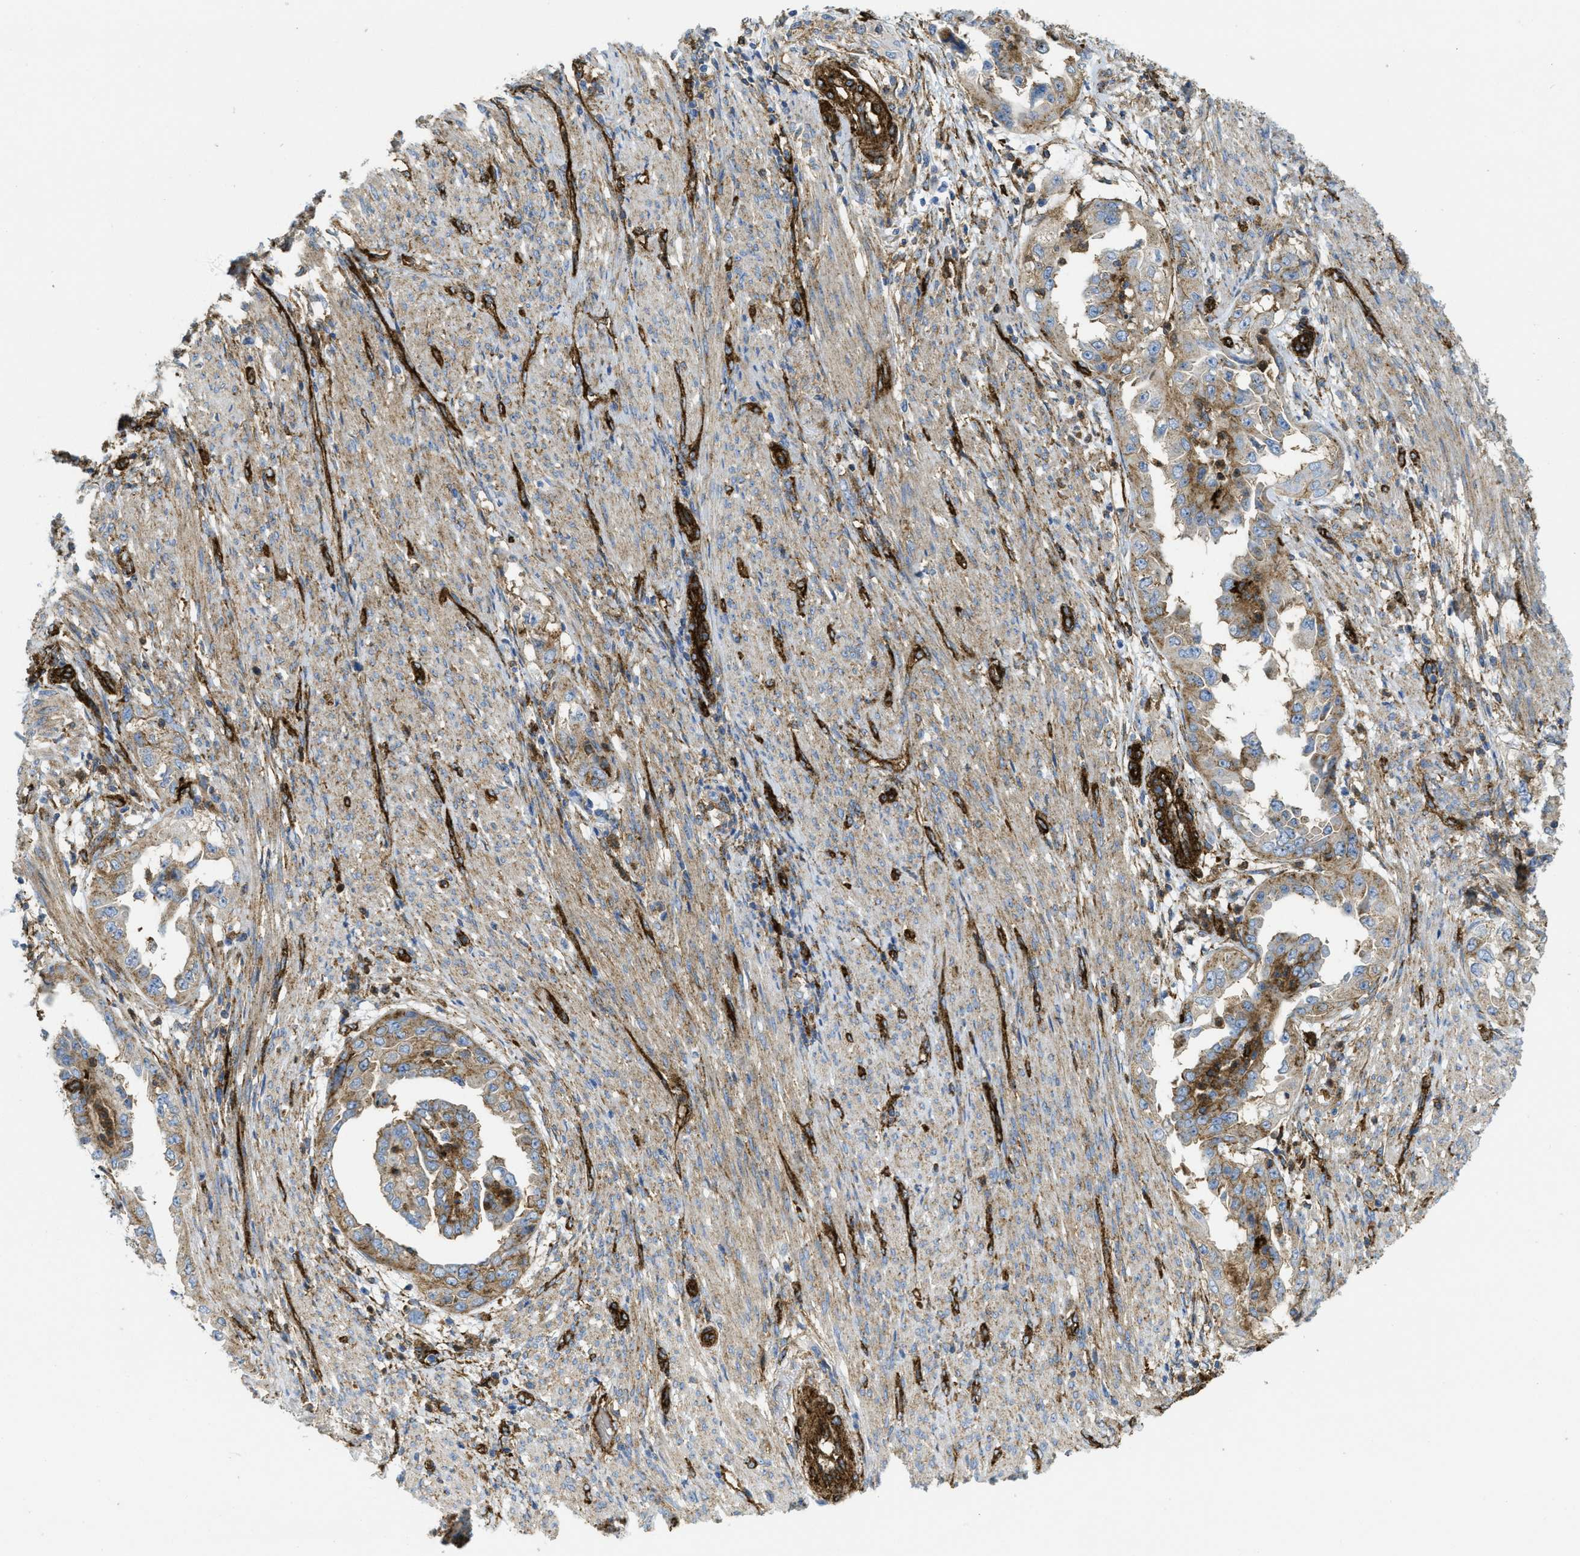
{"staining": {"intensity": "moderate", "quantity": ">75%", "location": "cytoplasmic/membranous"}, "tissue": "endometrial cancer", "cell_type": "Tumor cells", "image_type": "cancer", "snomed": [{"axis": "morphology", "description": "Adenocarcinoma, NOS"}, {"axis": "topography", "description": "Endometrium"}], "caption": "The photomicrograph exhibits immunohistochemical staining of endometrial cancer. There is moderate cytoplasmic/membranous positivity is appreciated in approximately >75% of tumor cells.", "gene": "HIP1", "patient": {"sex": "female", "age": 85}}